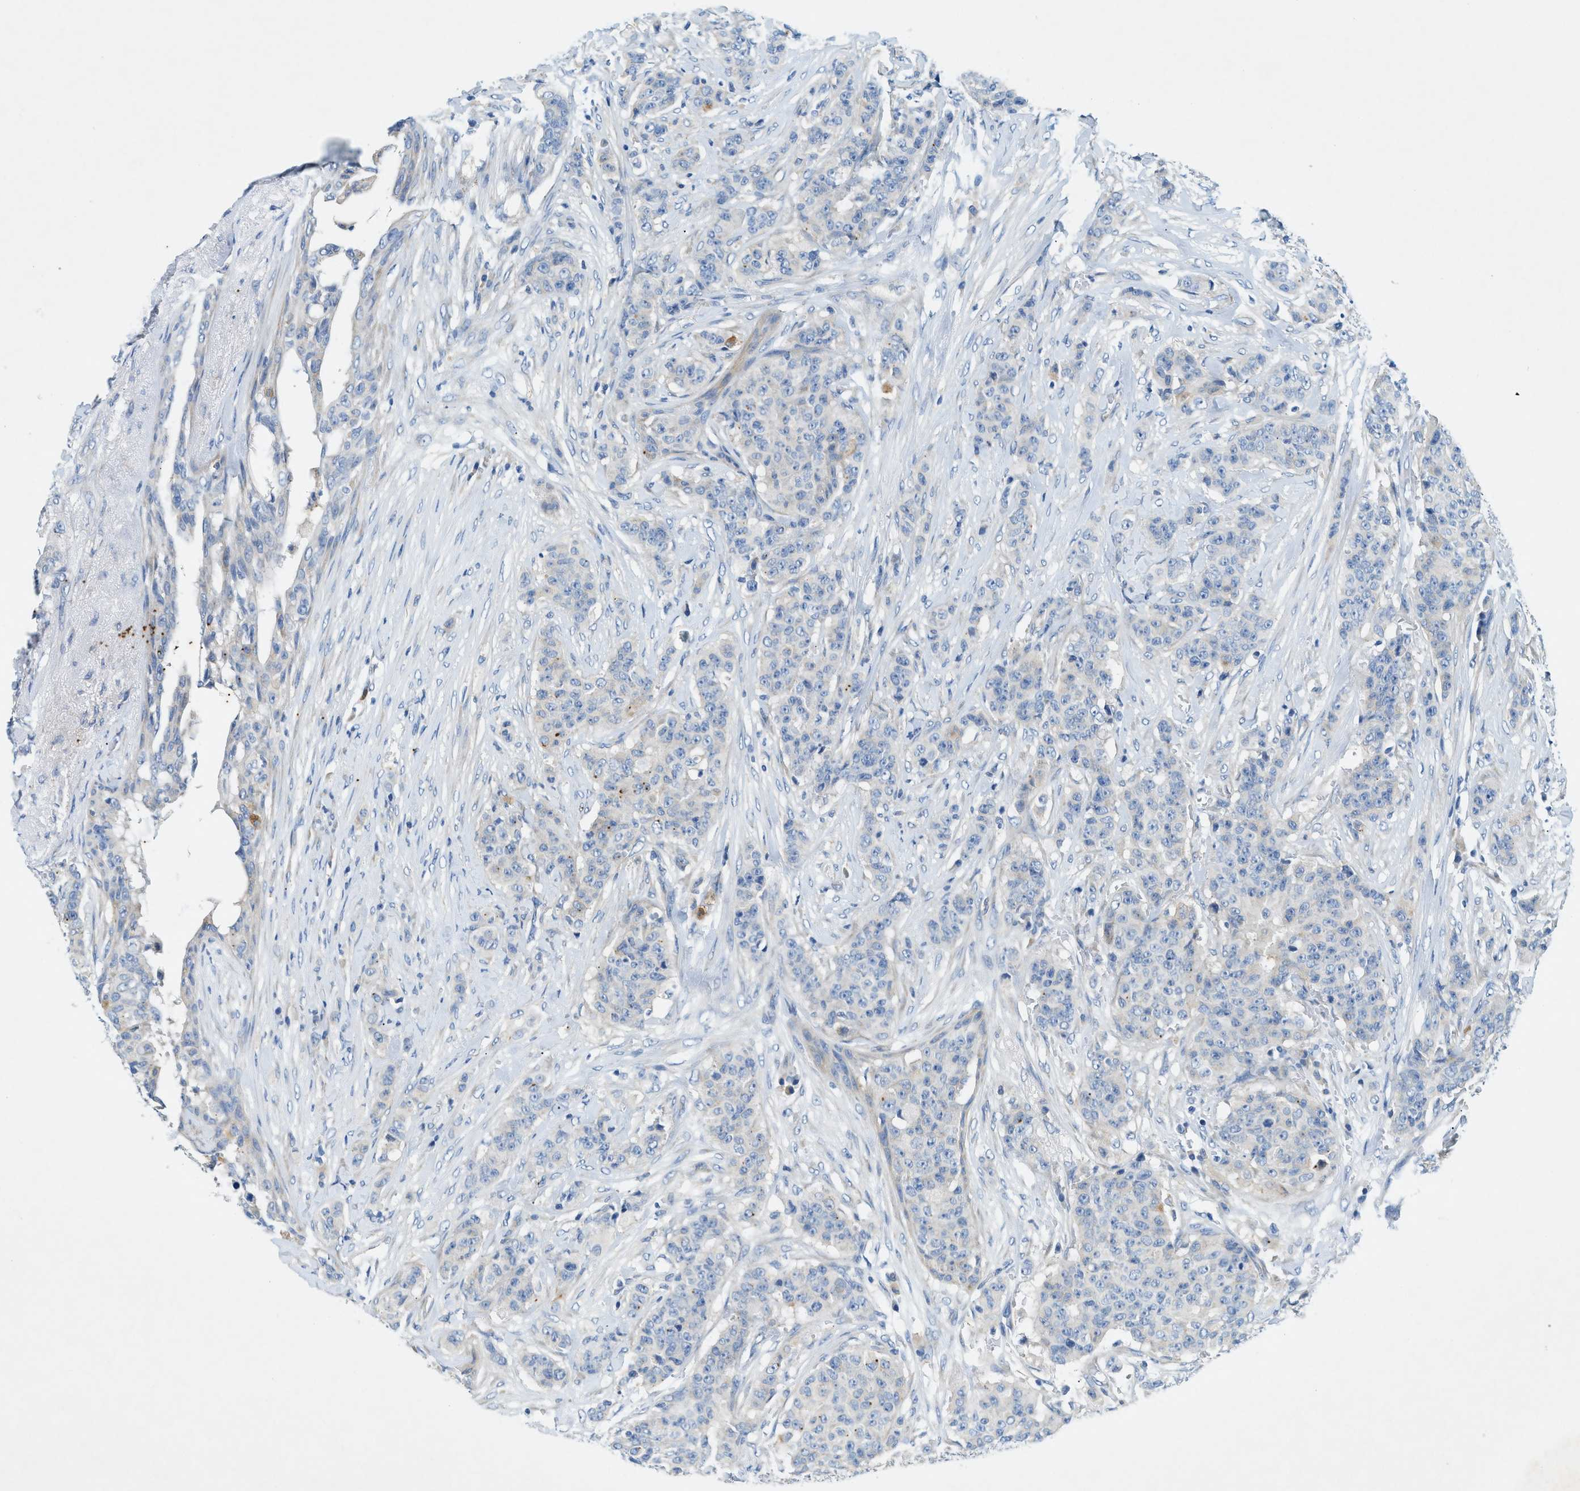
{"staining": {"intensity": "negative", "quantity": "none", "location": "none"}, "tissue": "breast cancer", "cell_type": "Tumor cells", "image_type": "cancer", "snomed": [{"axis": "morphology", "description": "Normal tissue, NOS"}, {"axis": "morphology", "description": "Duct carcinoma"}, {"axis": "topography", "description": "Breast"}], "caption": "Breast cancer (infiltrating ductal carcinoma) was stained to show a protein in brown. There is no significant staining in tumor cells.", "gene": "ZDHHC13", "patient": {"sex": "female", "age": 40}}